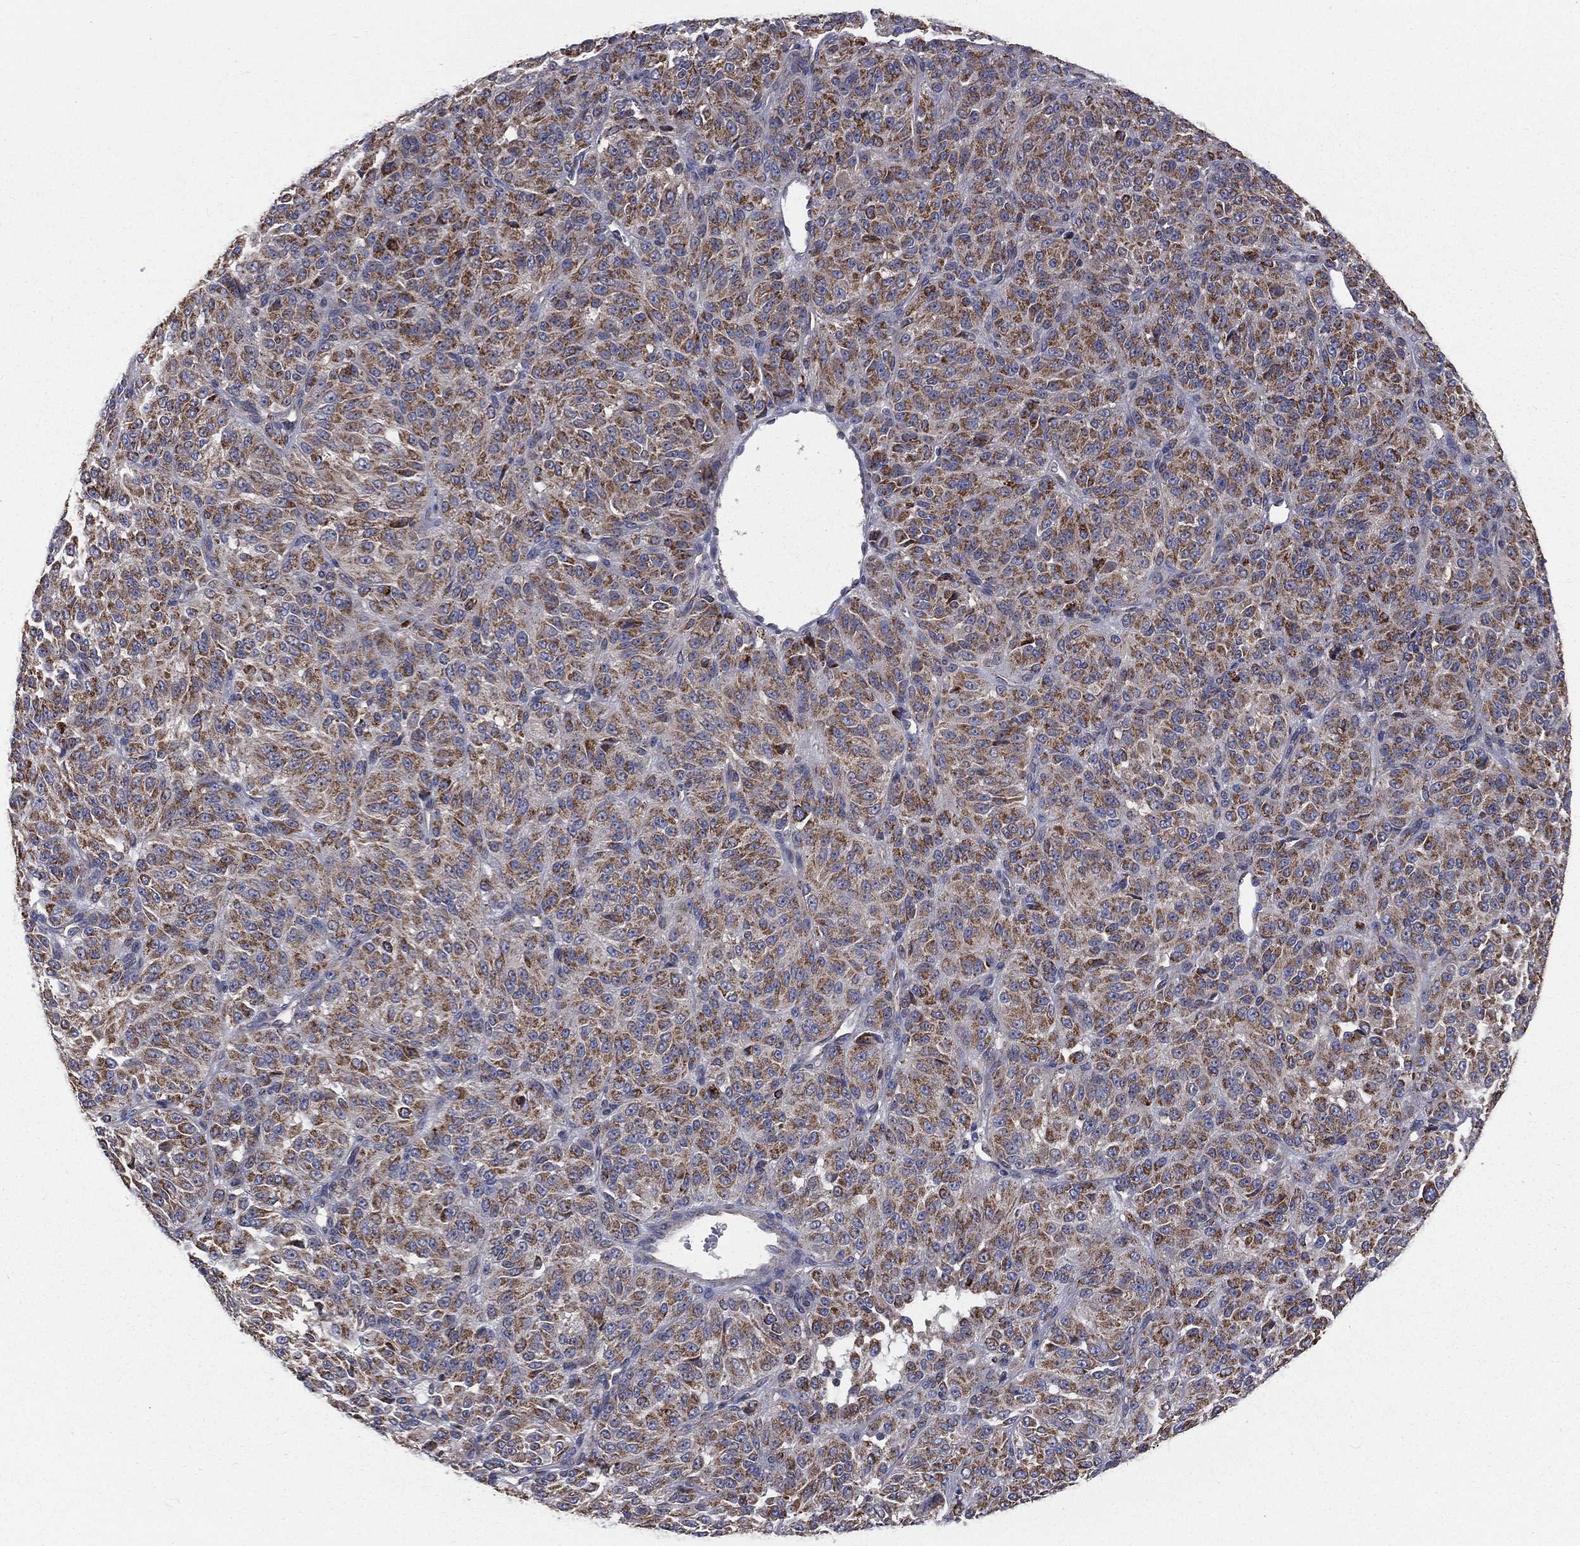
{"staining": {"intensity": "moderate", "quantity": ">75%", "location": "cytoplasmic/membranous"}, "tissue": "melanoma", "cell_type": "Tumor cells", "image_type": "cancer", "snomed": [{"axis": "morphology", "description": "Malignant melanoma, Metastatic site"}, {"axis": "topography", "description": "Brain"}], "caption": "An immunohistochemistry (IHC) micrograph of neoplastic tissue is shown. Protein staining in brown labels moderate cytoplasmic/membranous positivity in malignant melanoma (metastatic site) within tumor cells.", "gene": "HADH", "patient": {"sex": "female", "age": 56}}